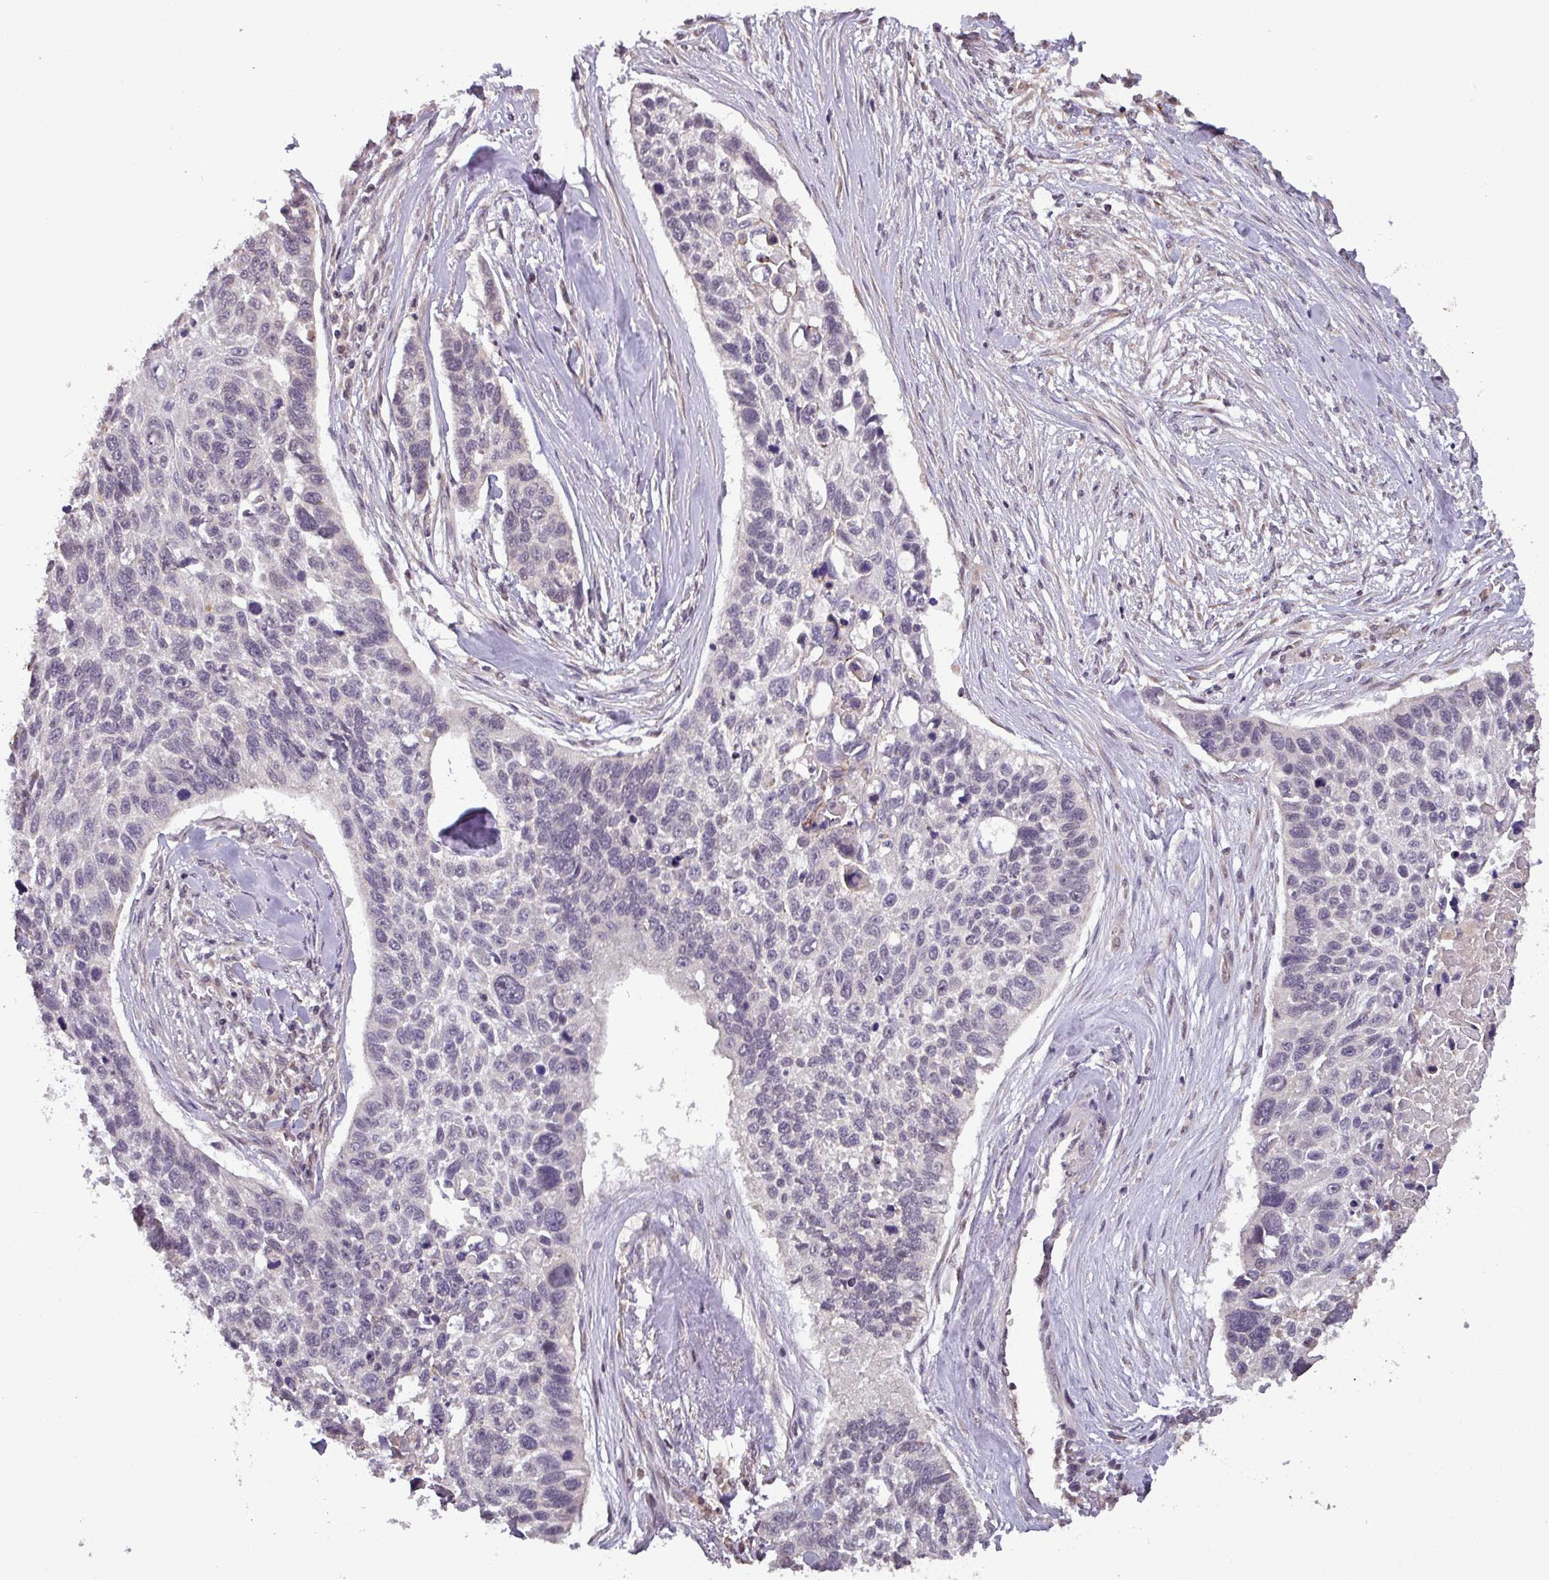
{"staining": {"intensity": "negative", "quantity": "none", "location": "none"}, "tissue": "lung cancer", "cell_type": "Tumor cells", "image_type": "cancer", "snomed": [{"axis": "morphology", "description": "Squamous cell carcinoma, NOS"}, {"axis": "topography", "description": "Lung"}], "caption": "The micrograph demonstrates no staining of tumor cells in lung squamous cell carcinoma.", "gene": "NOB1", "patient": {"sex": "male", "age": 62}}